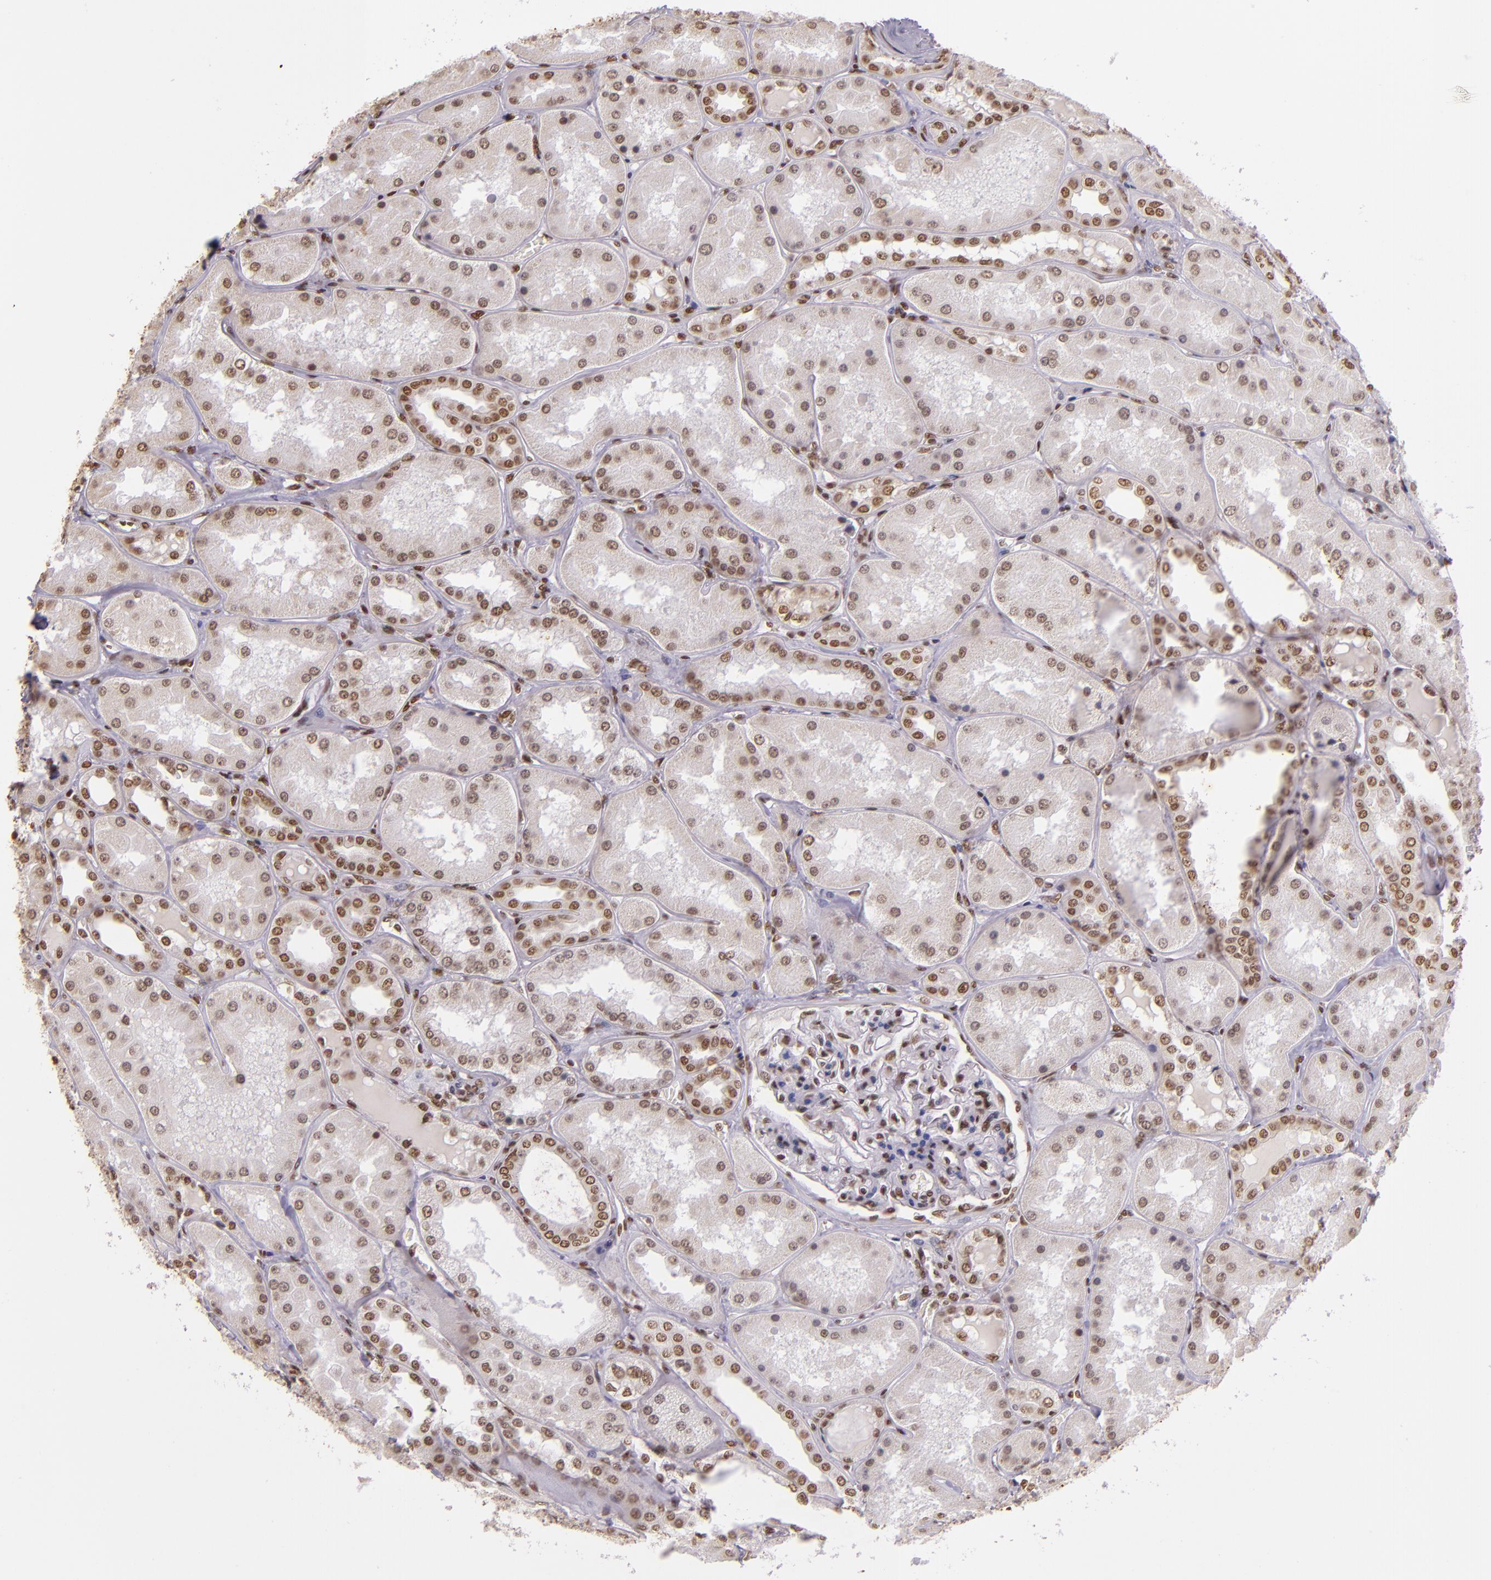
{"staining": {"intensity": "moderate", "quantity": ">75%", "location": "nuclear"}, "tissue": "kidney", "cell_type": "Cells in glomeruli", "image_type": "normal", "snomed": [{"axis": "morphology", "description": "Normal tissue, NOS"}, {"axis": "topography", "description": "Kidney"}], "caption": "High-magnification brightfield microscopy of normal kidney stained with DAB (3,3'-diaminobenzidine) (brown) and counterstained with hematoxylin (blue). cells in glomeruli exhibit moderate nuclear expression is seen in approximately>75% of cells. (IHC, brightfield microscopy, high magnification).", "gene": "USF1", "patient": {"sex": "female", "age": 56}}